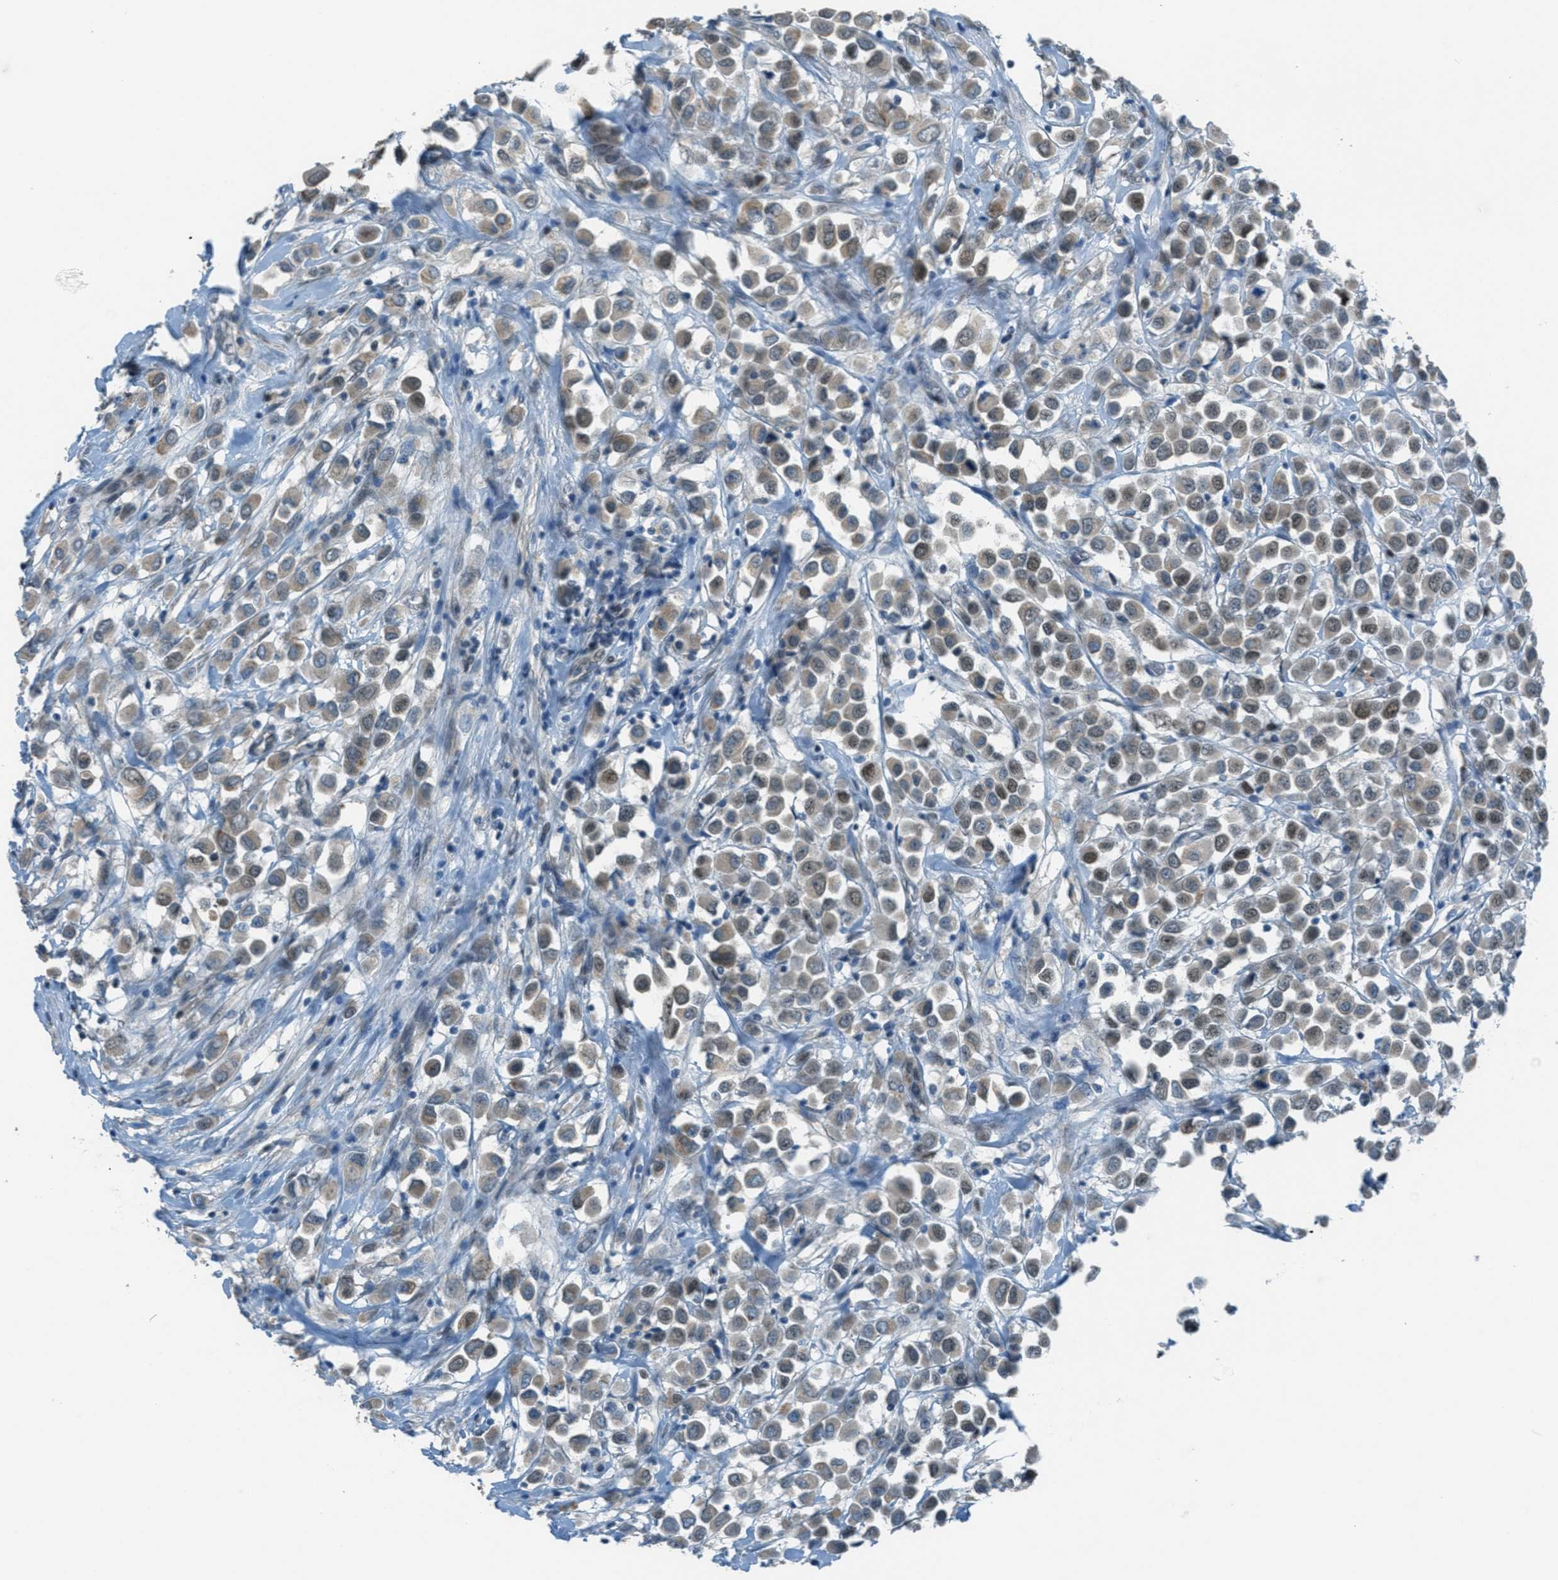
{"staining": {"intensity": "weak", "quantity": ">75%", "location": "cytoplasmic/membranous"}, "tissue": "breast cancer", "cell_type": "Tumor cells", "image_type": "cancer", "snomed": [{"axis": "morphology", "description": "Duct carcinoma"}, {"axis": "topography", "description": "Breast"}], "caption": "This is a micrograph of immunohistochemistry (IHC) staining of breast cancer (invasive ductal carcinoma), which shows weak staining in the cytoplasmic/membranous of tumor cells.", "gene": "TCF3", "patient": {"sex": "female", "age": 61}}